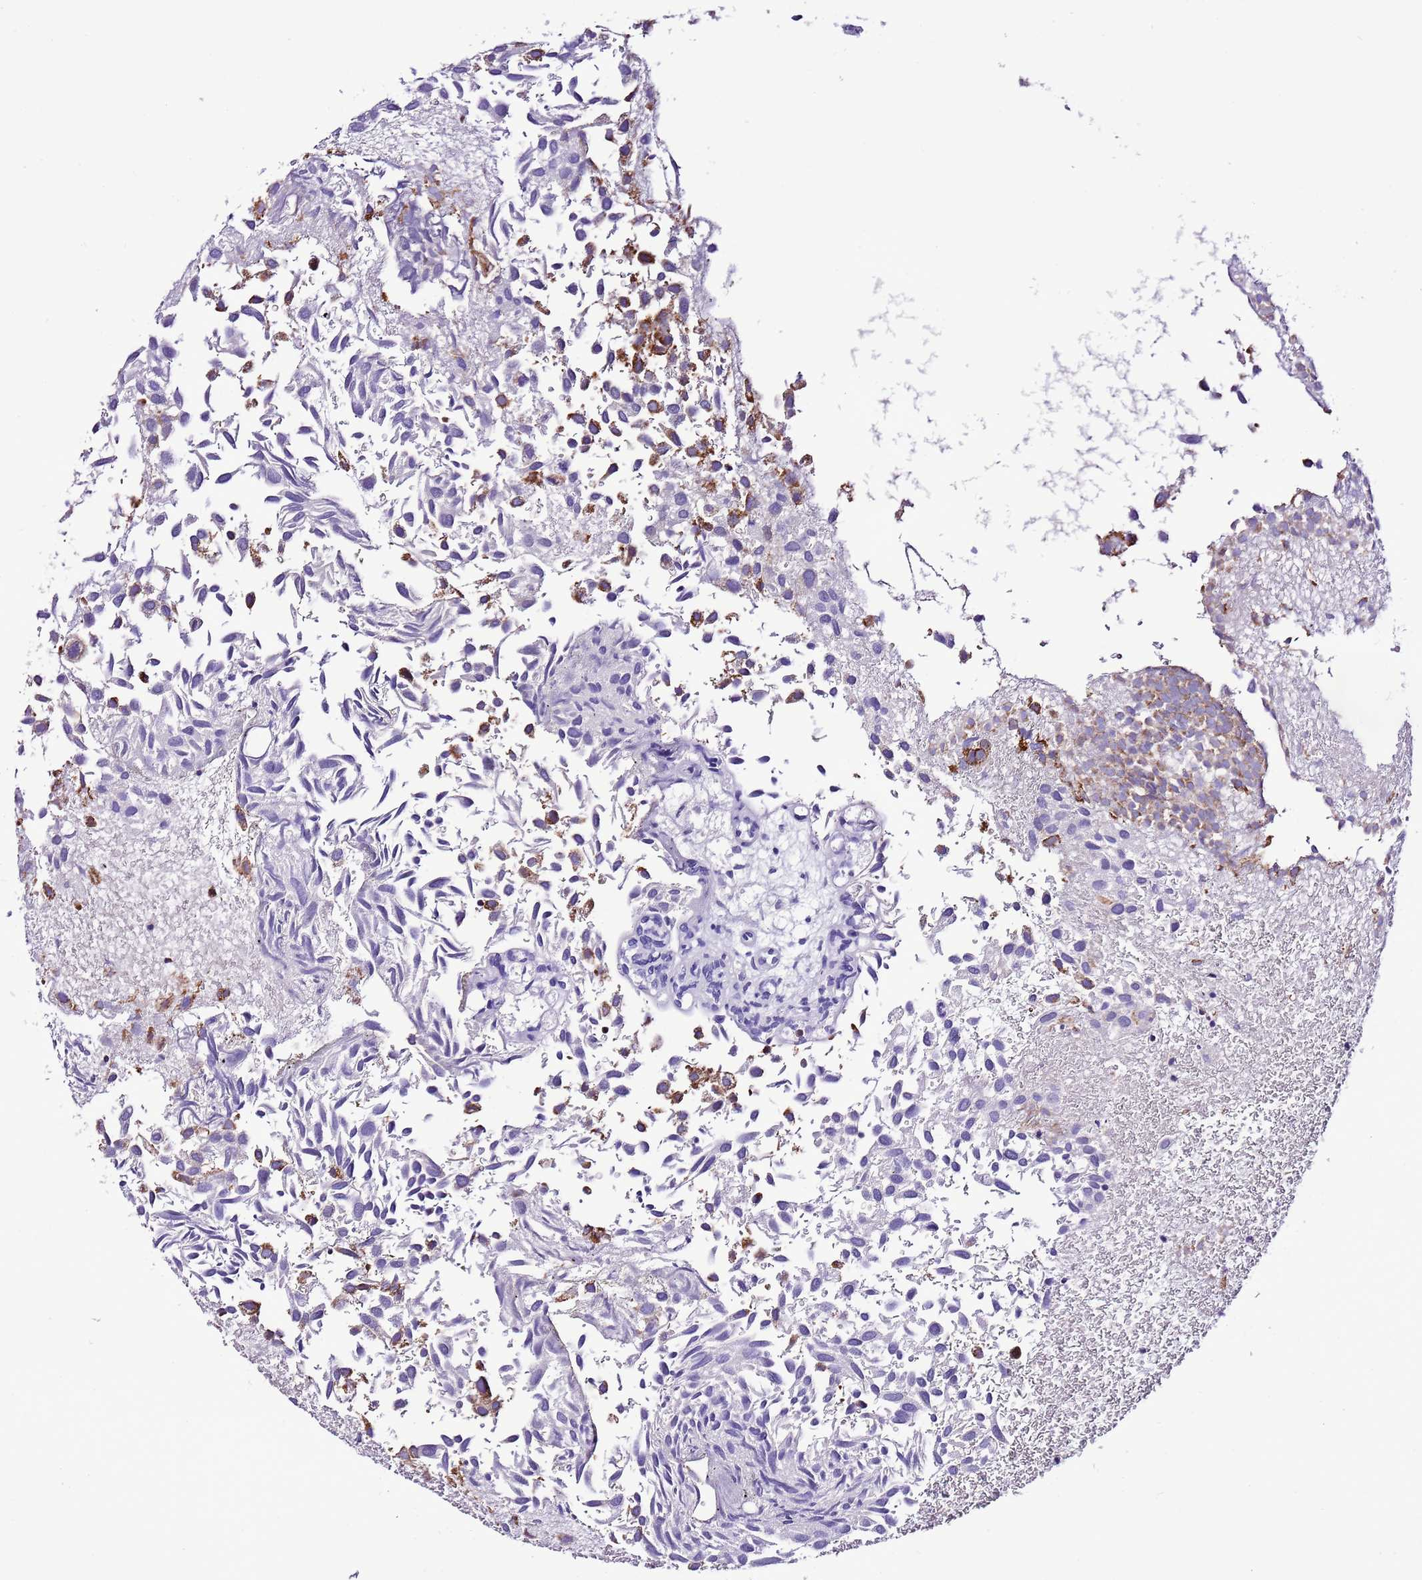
{"staining": {"intensity": "moderate", "quantity": "<25%", "location": "cytoplasmic/membranous"}, "tissue": "urothelial cancer", "cell_type": "Tumor cells", "image_type": "cancer", "snomed": [{"axis": "morphology", "description": "Urothelial carcinoma, Low grade"}, {"axis": "topography", "description": "Urinary bladder"}], "caption": "A brown stain shows moderate cytoplasmic/membranous expression of a protein in urothelial cancer tumor cells. The staining was performed using DAB (3,3'-diaminobenzidine) to visualize the protein expression in brown, while the nuclei were stained in blue with hematoxylin (Magnification: 20x).", "gene": "UEVLD", "patient": {"sex": "male", "age": 88}}